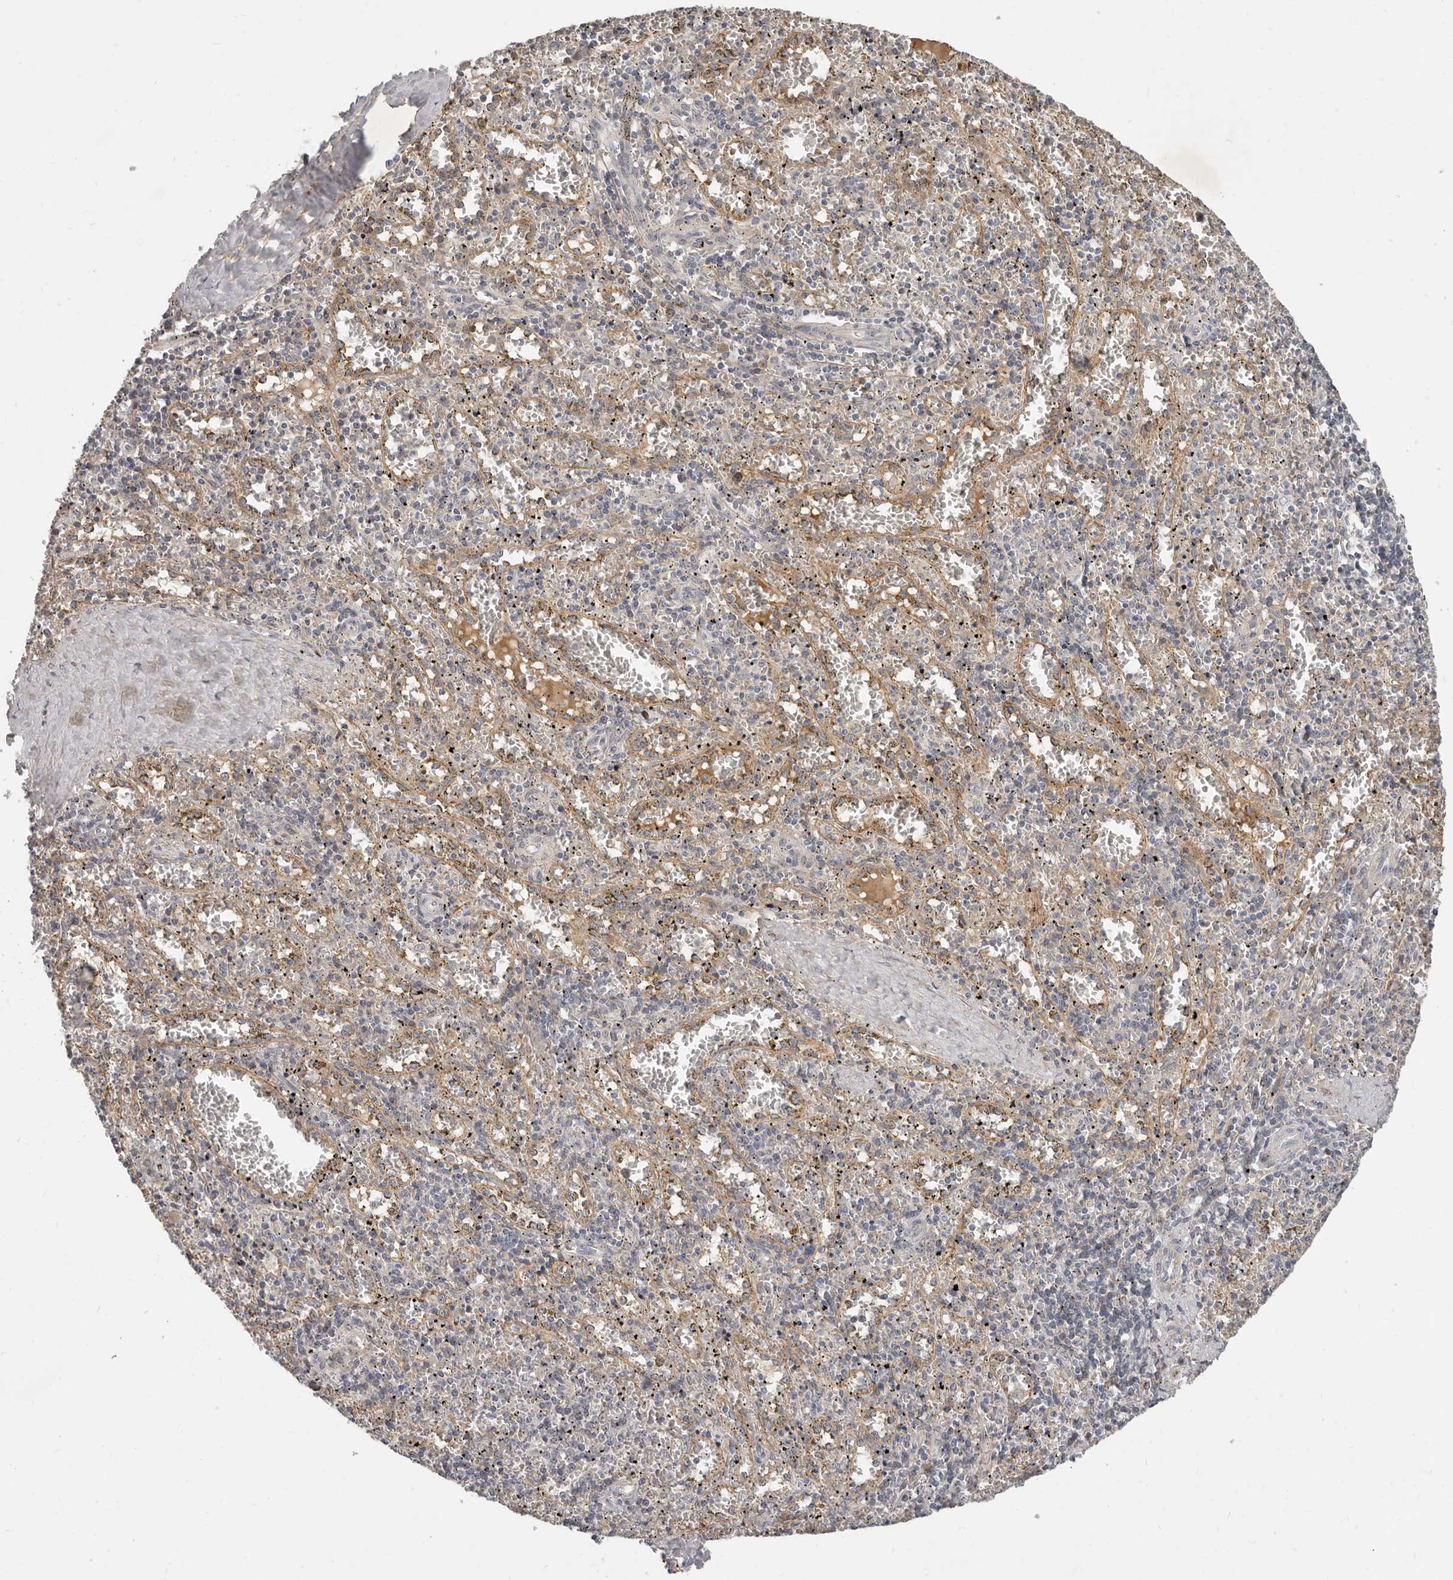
{"staining": {"intensity": "negative", "quantity": "none", "location": "none"}, "tissue": "spleen", "cell_type": "Cells in red pulp", "image_type": "normal", "snomed": [{"axis": "morphology", "description": "Normal tissue, NOS"}, {"axis": "topography", "description": "Spleen"}], "caption": "Immunohistochemical staining of normal human spleen demonstrates no significant staining in cells in red pulp.", "gene": "MICALL2", "patient": {"sex": "male", "age": 11}}